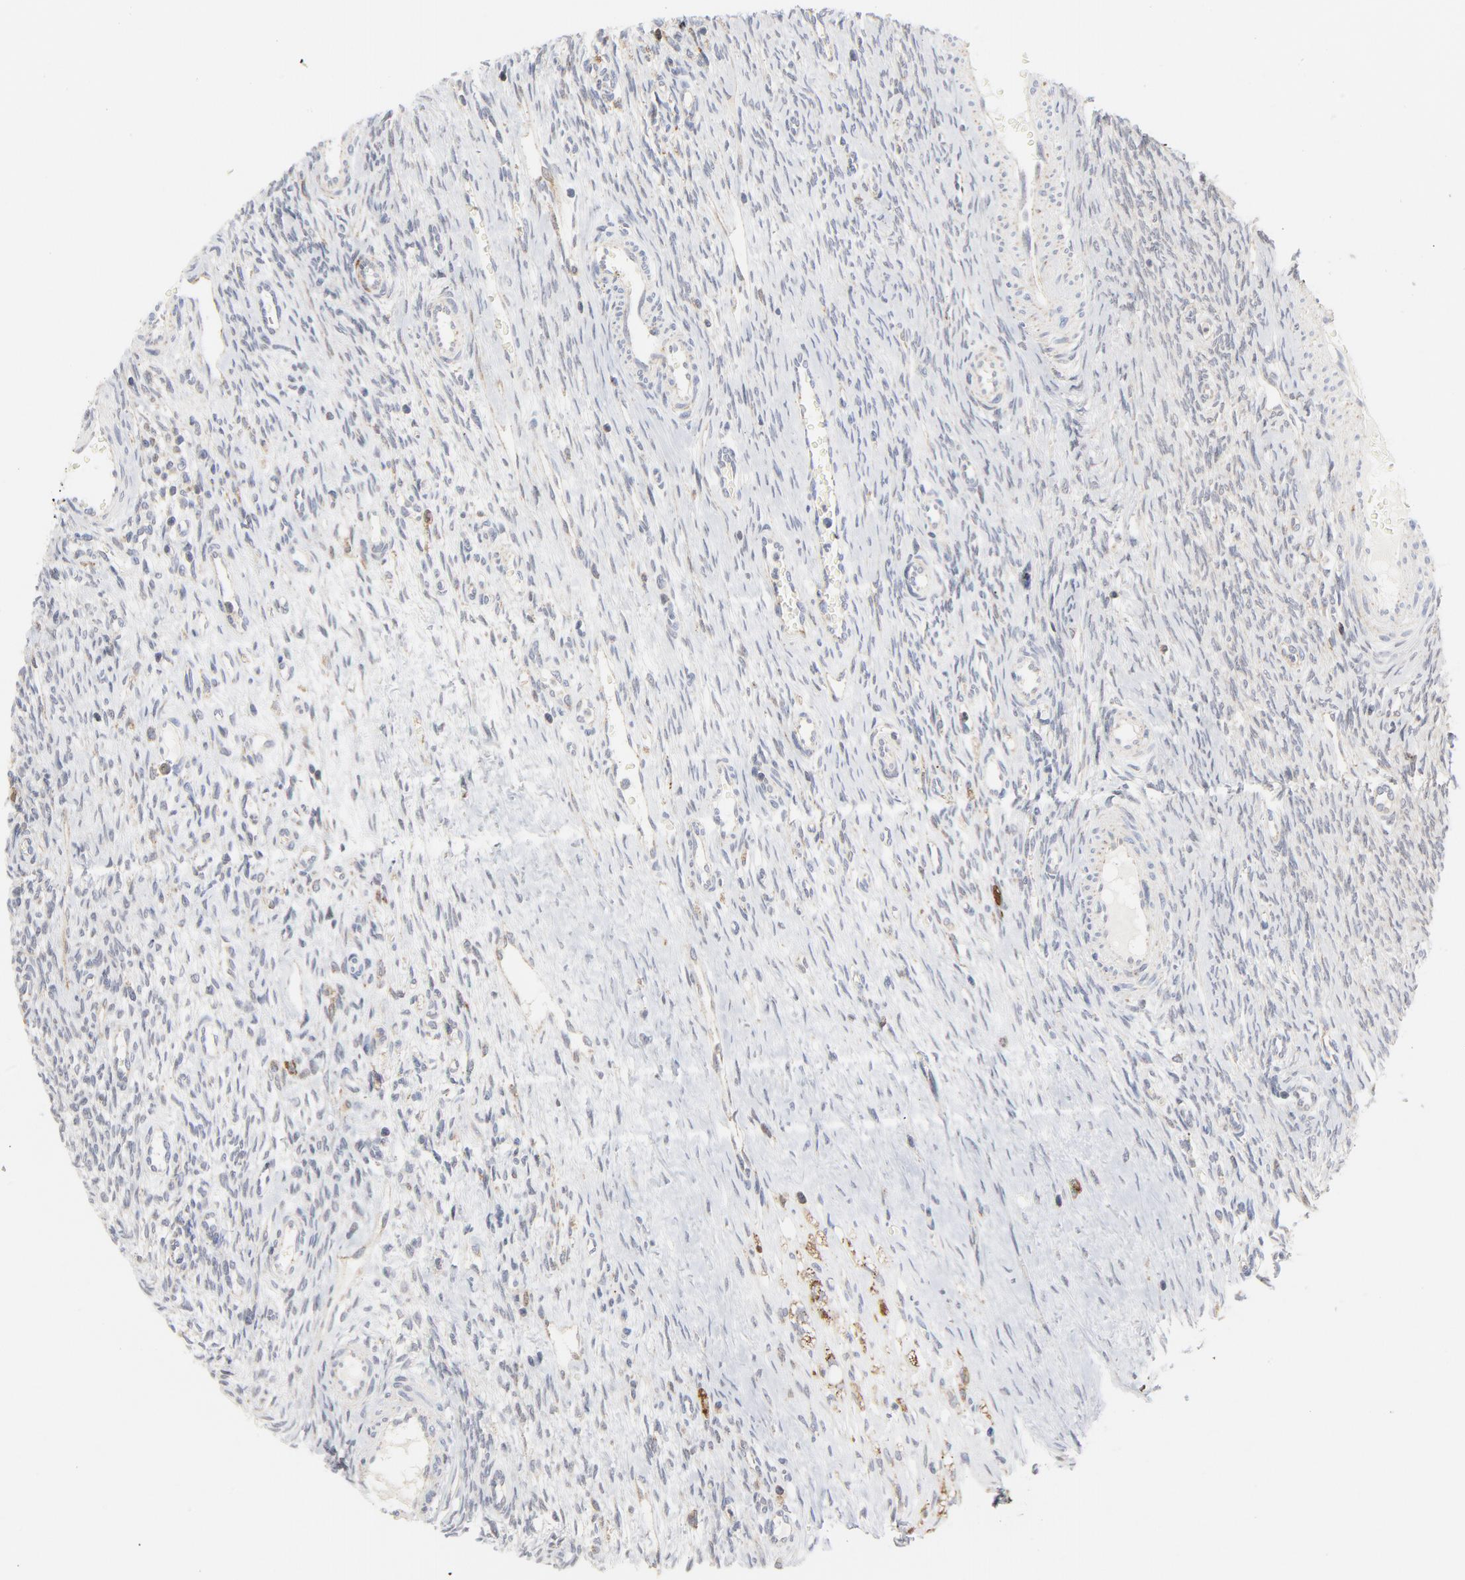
{"staining": {"intensity": "weak", "quantity": "25%-75%", "location": "cytoplasmic/membranous"}, "tissue": "ovary", "cell_type": "Ovarian stroma cells", "image_type": "normal", "snomed": [{"axis": "morphology", "description": "Normal tissue, NOS"}, {"axis": "topography", "description": "Ovary"}], "caption": "Ovarian stroma cells exhibit low levels of weak cytoplasmic/membranous positivity in about 25%-75% of cells in benign human ovary.", "gene": "RAPGEF4", "patient": {"sex": "female", "age": 33}}